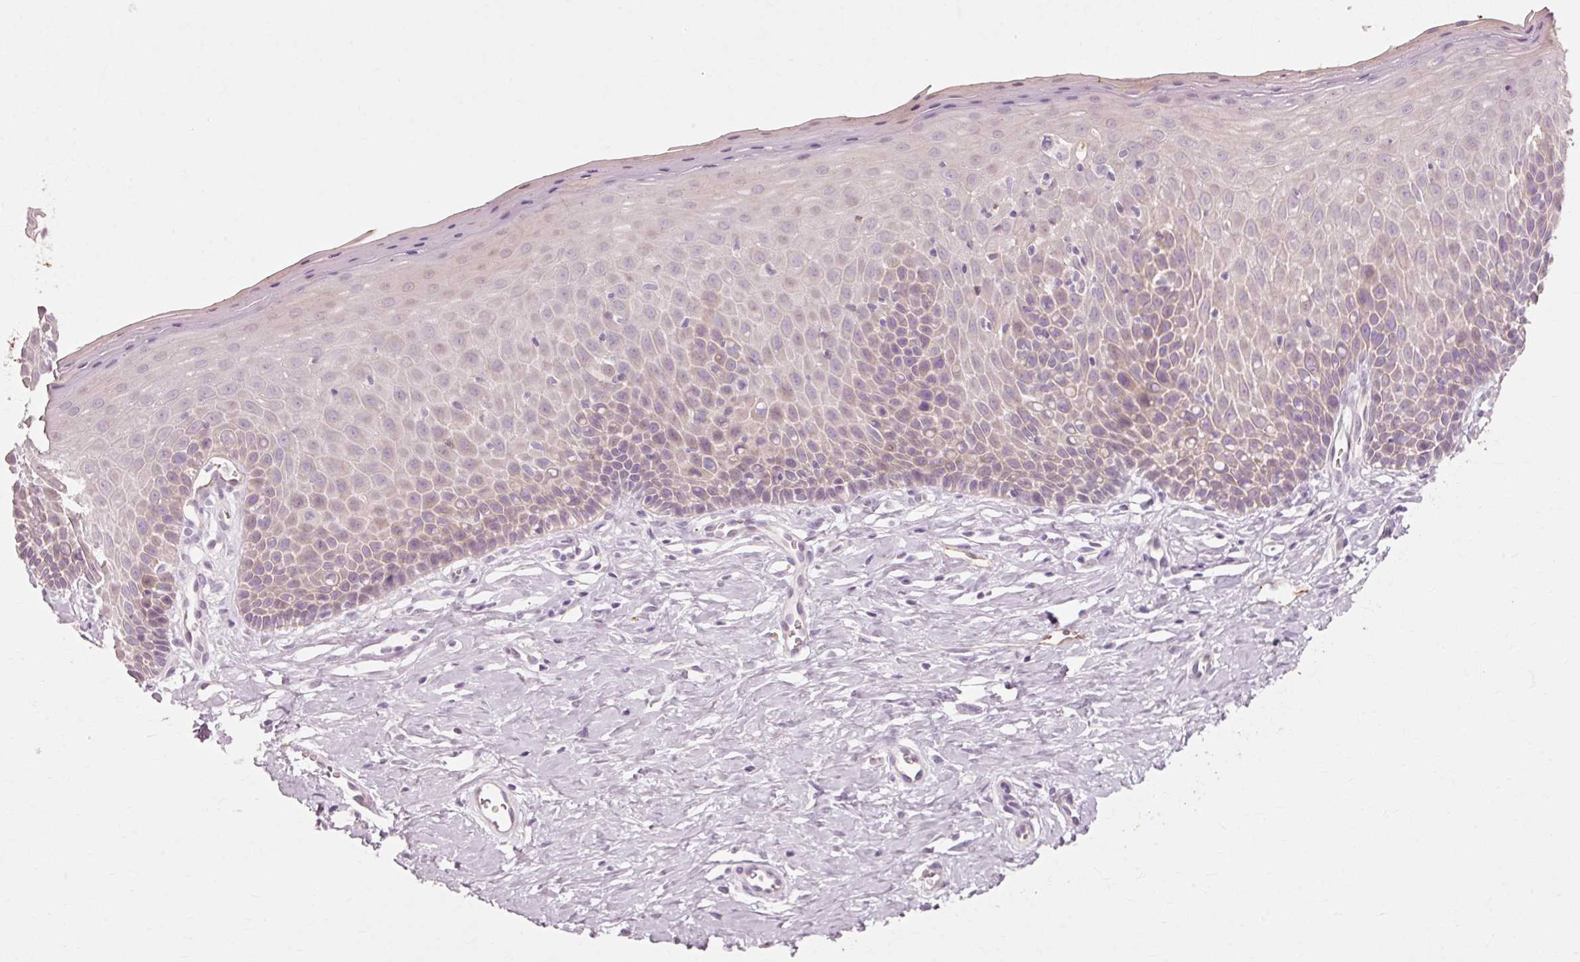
{"staining": {"intensity": "strong", "quantity": ">75%", "location": "cytoplasmic/membranous"}, "tissue": "cervix", "cell_type": "Glandular cells", "image_type": "normal", "snomed": [{"axis": "morphology", "description": "Normal tissue, NOS"}, {"axis": "topography", "description": "Cervix"}], "caption": "Cervix stained with immunohistochemistry (IHC) exhibits strong cytoplasmic/membranous expression in about >75% of glandular cells. The staining is performed using DAB brown chromogen to label protein expression. The nuclei are counter-stained blue using hematoxylin.", "gene": "TRIM73", "patient": {"sex": "female", "age": 36}}